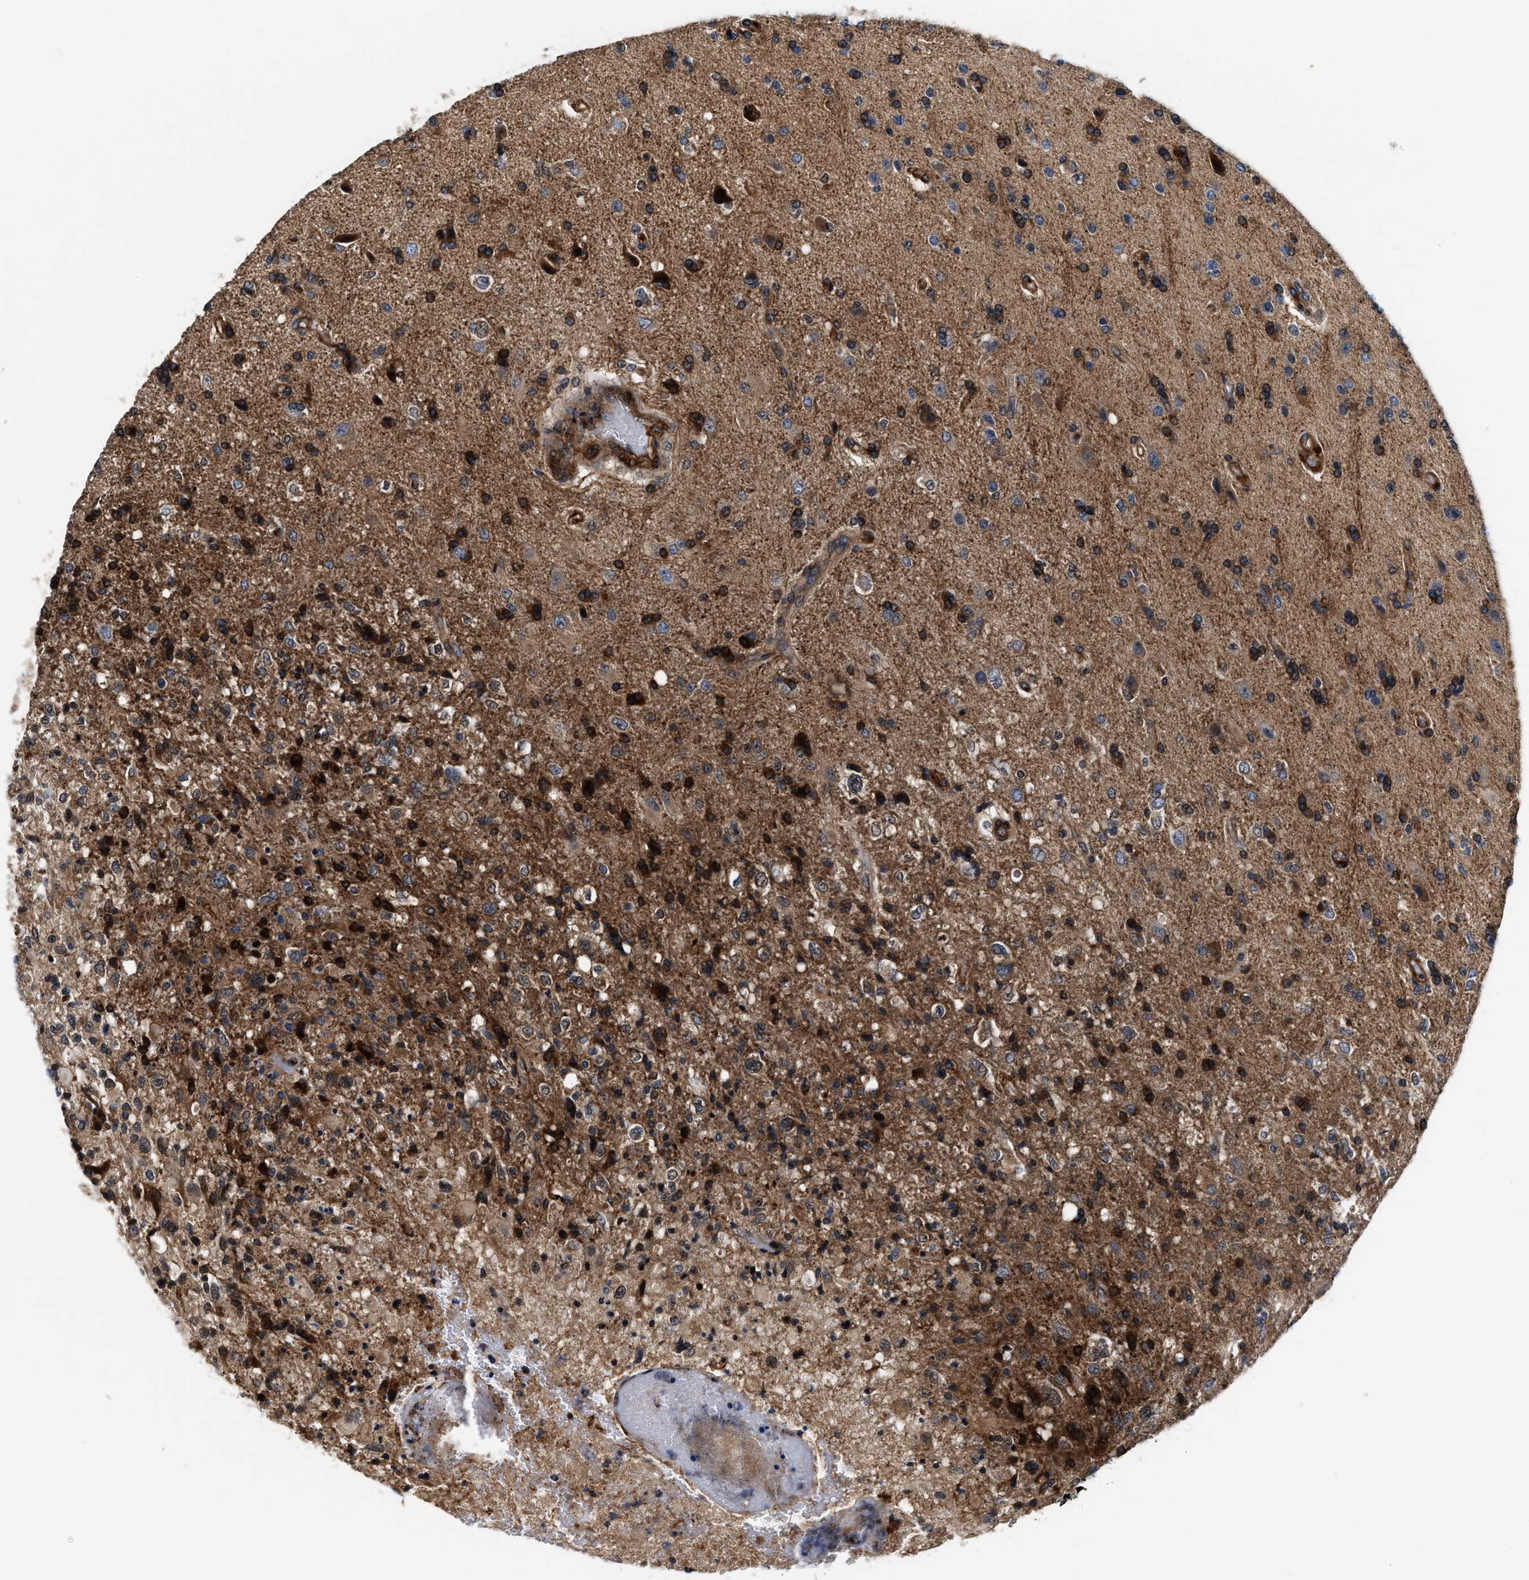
{"staining": {"intensity": "moderate", "quantity": ">75%", "location": "cytoplasmic/membranous"}, "tissue": "glioma", "cell_type": "Tumor cells", "image_type": "cancer", "snomed": [{"axis": "morphology", "description": "Glioma, malignant, High grade"}, {"axis": "topography", "description": "Brain"}], "caption": "Human malignant glioma (high-grade) stained for a protein (brown) shows moderate cytoplasmic/membranous positive staining in about >75% of tumor cells.", "gene": "SLC12A2", "patient": {"sex": "male", "age": 72}}